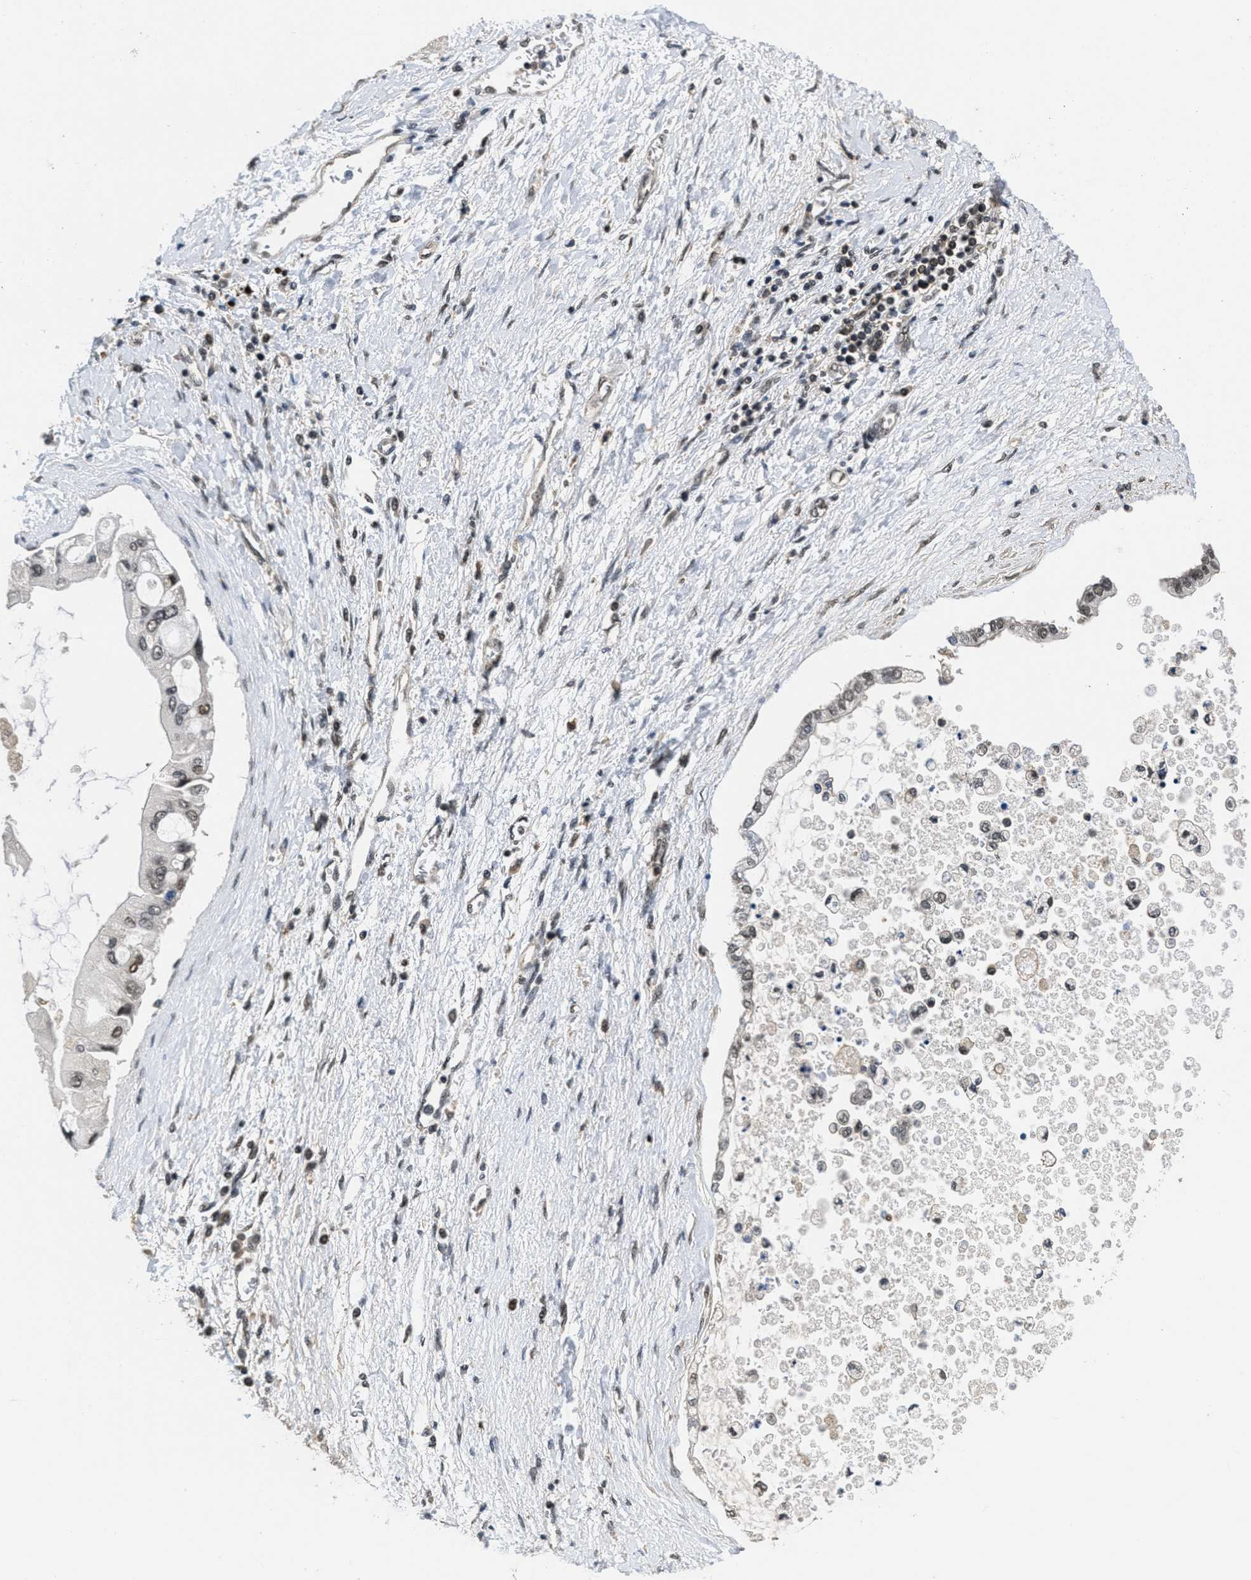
{"staining": {"intensity": "weak", "quantity": ">75%", "location": "nuclear"}, "tissue": "liver cancer", "cell_type": "Tumor cells", "image_type": "cancer", "snomed": [{"axis": "morphology", "description": "Cholangiocarcinoma"}, {"axis": "topography", "description": "Liver"}], "caption": "A high-resolution histopathology image shows immunohistochemistry (IHC) staining of liver cancer (cholangiocarcinoma), which demonstrates weak nuclear staining in approximately >75% of tumor cells.", "gene": "CUL4B", "patient": {"sex": "male", "age": 50}}